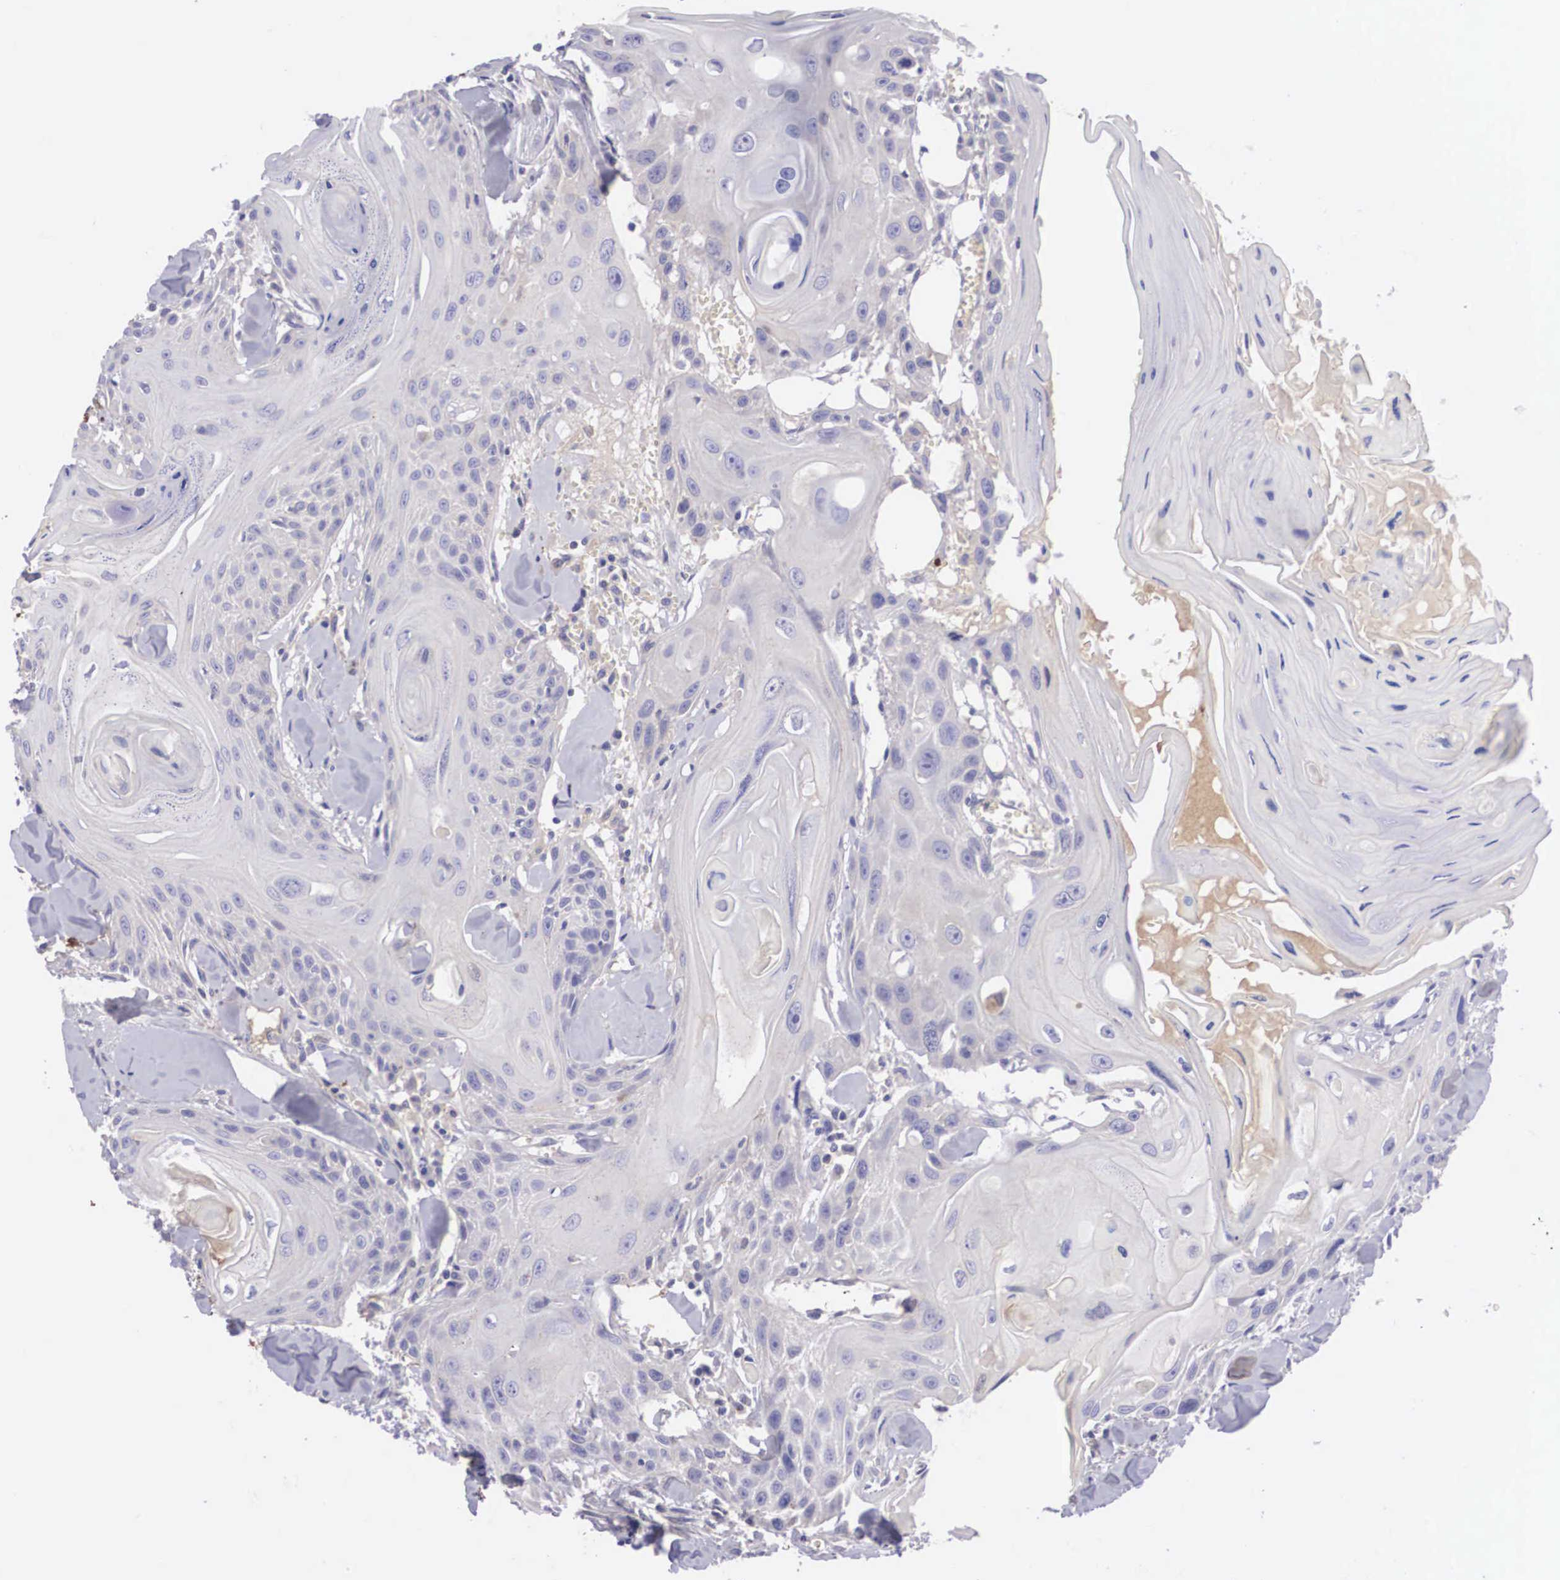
{"staining": {"intensity": "negative", "quantity": "none", "location": "none"}, "tissue": "head and neck cancer", "cell_type": "Tumor cells", "image_type": "cancer", "snomed": [{"axis": "morphology", "description": "Squamous cell carcinoma, NOS"}, {"axis": "morphology", "description": "Squamous cell carcinoma, metastatic, NOS"}, {"axis": "topography", "description": "Lymph node"}, {"axis": "topography", "description": "Salivary gland"}, {"axis": "topography", "description": "Head-Neck"}], "caption": "DAB immunohistochemical staining of human head and neck cancer demonstrates no significant staining in tumor cells.", "gene": "CLU", "patient": {"sex": "female", "age": 74}}